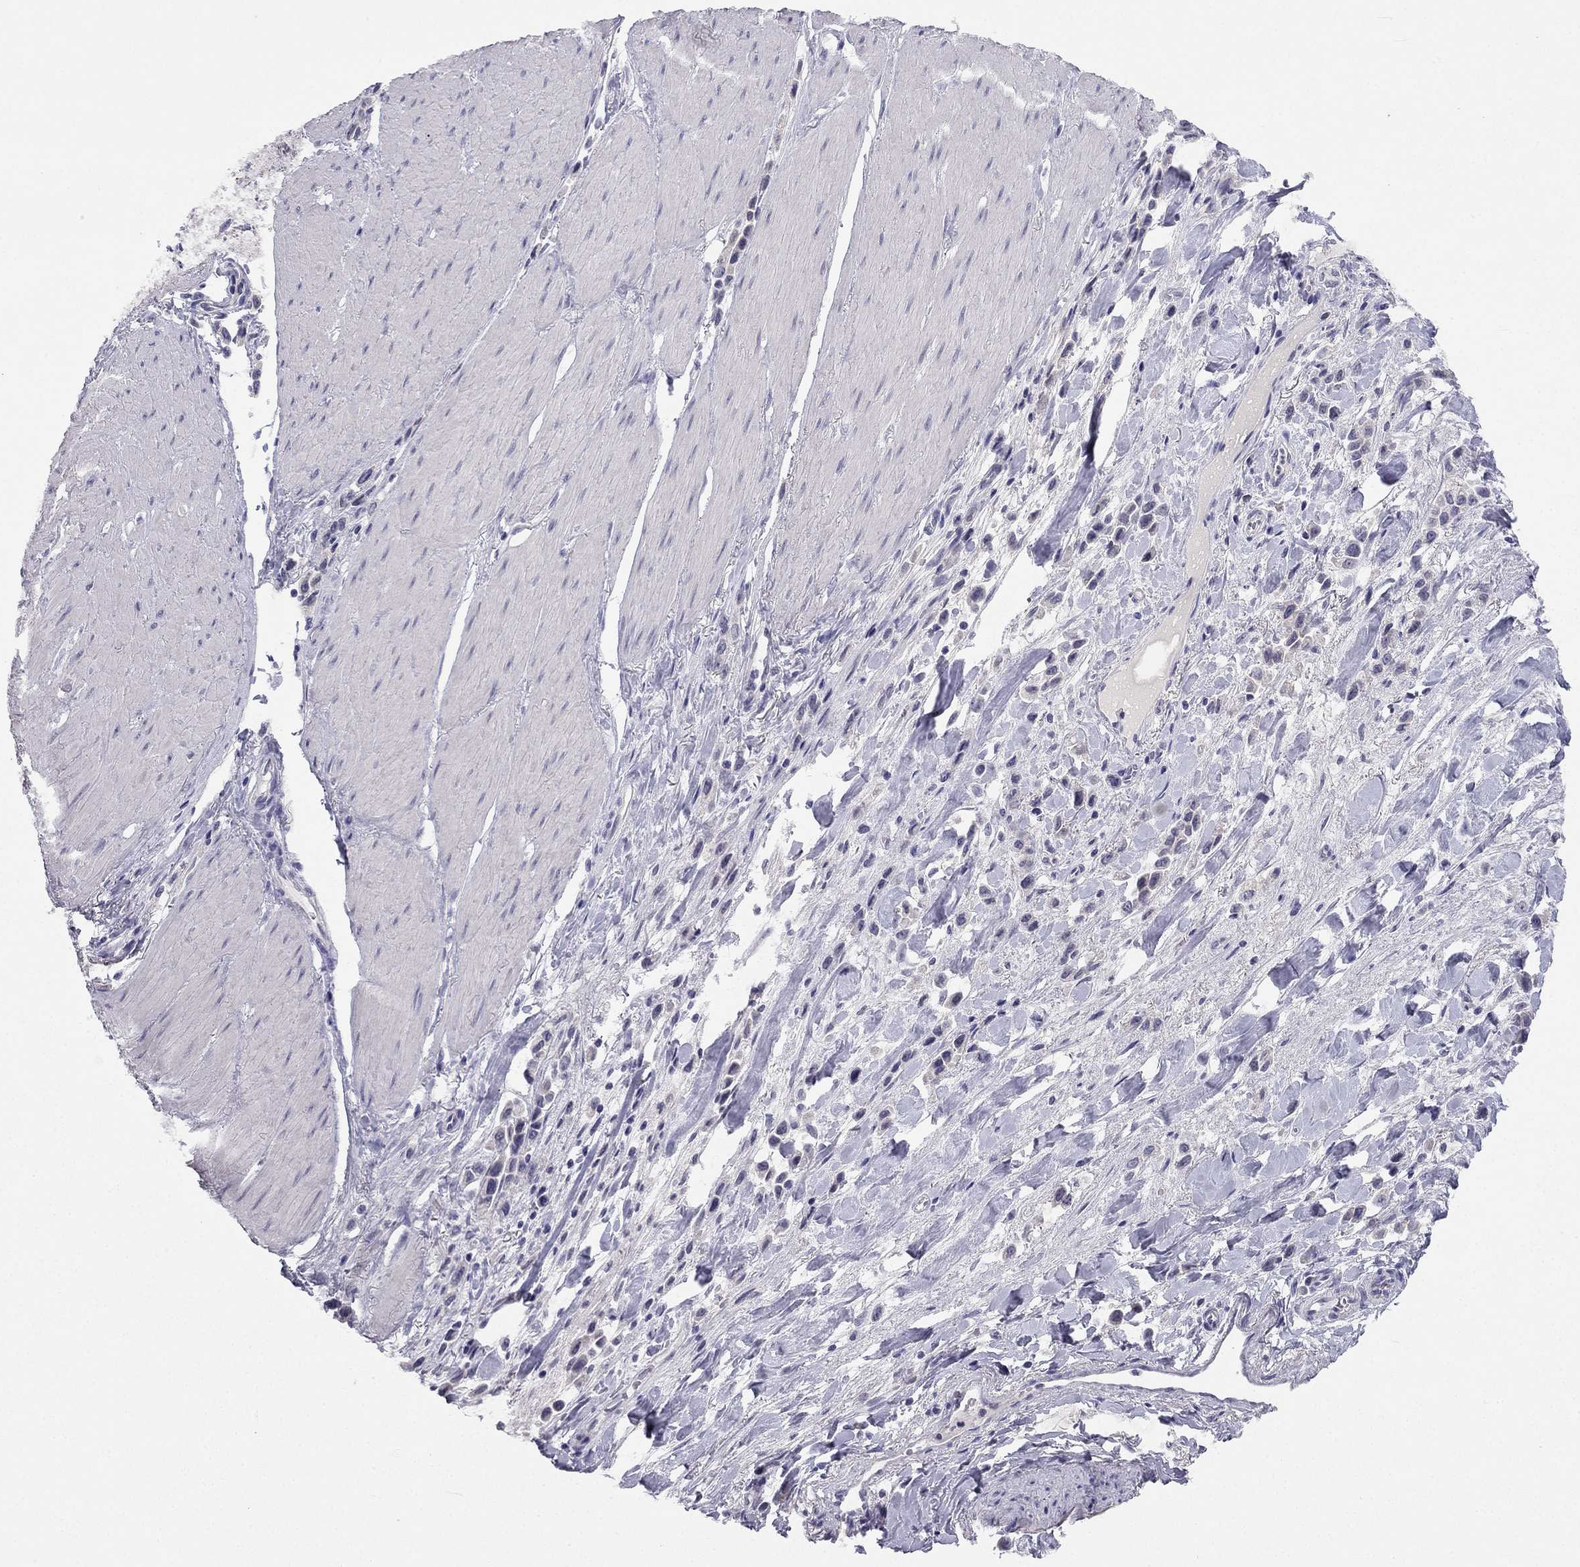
{"staining": {"intensity": "negative", "quantity": "none", "location": "none"}, "tissue": "stomach cancer", "cell_type": "Tumor cells", "image_type": "cancer", "snomed": [{"axis": "morphology", "description": "Adenocarcinoma, NOS"}, {"axis": "topography", "description": "Stomach"}], "caption": "High magnification brightfield microscopy of stomach cancer (adenocarcinoma) stained with DAB (3,3'-diaminobenzidine) (brown) and counterstained with hematoxylin (blue): tumor cells show no significant positivity.", "gene": "C16orf89", "patient": {"sex": "male", "age": 47}}